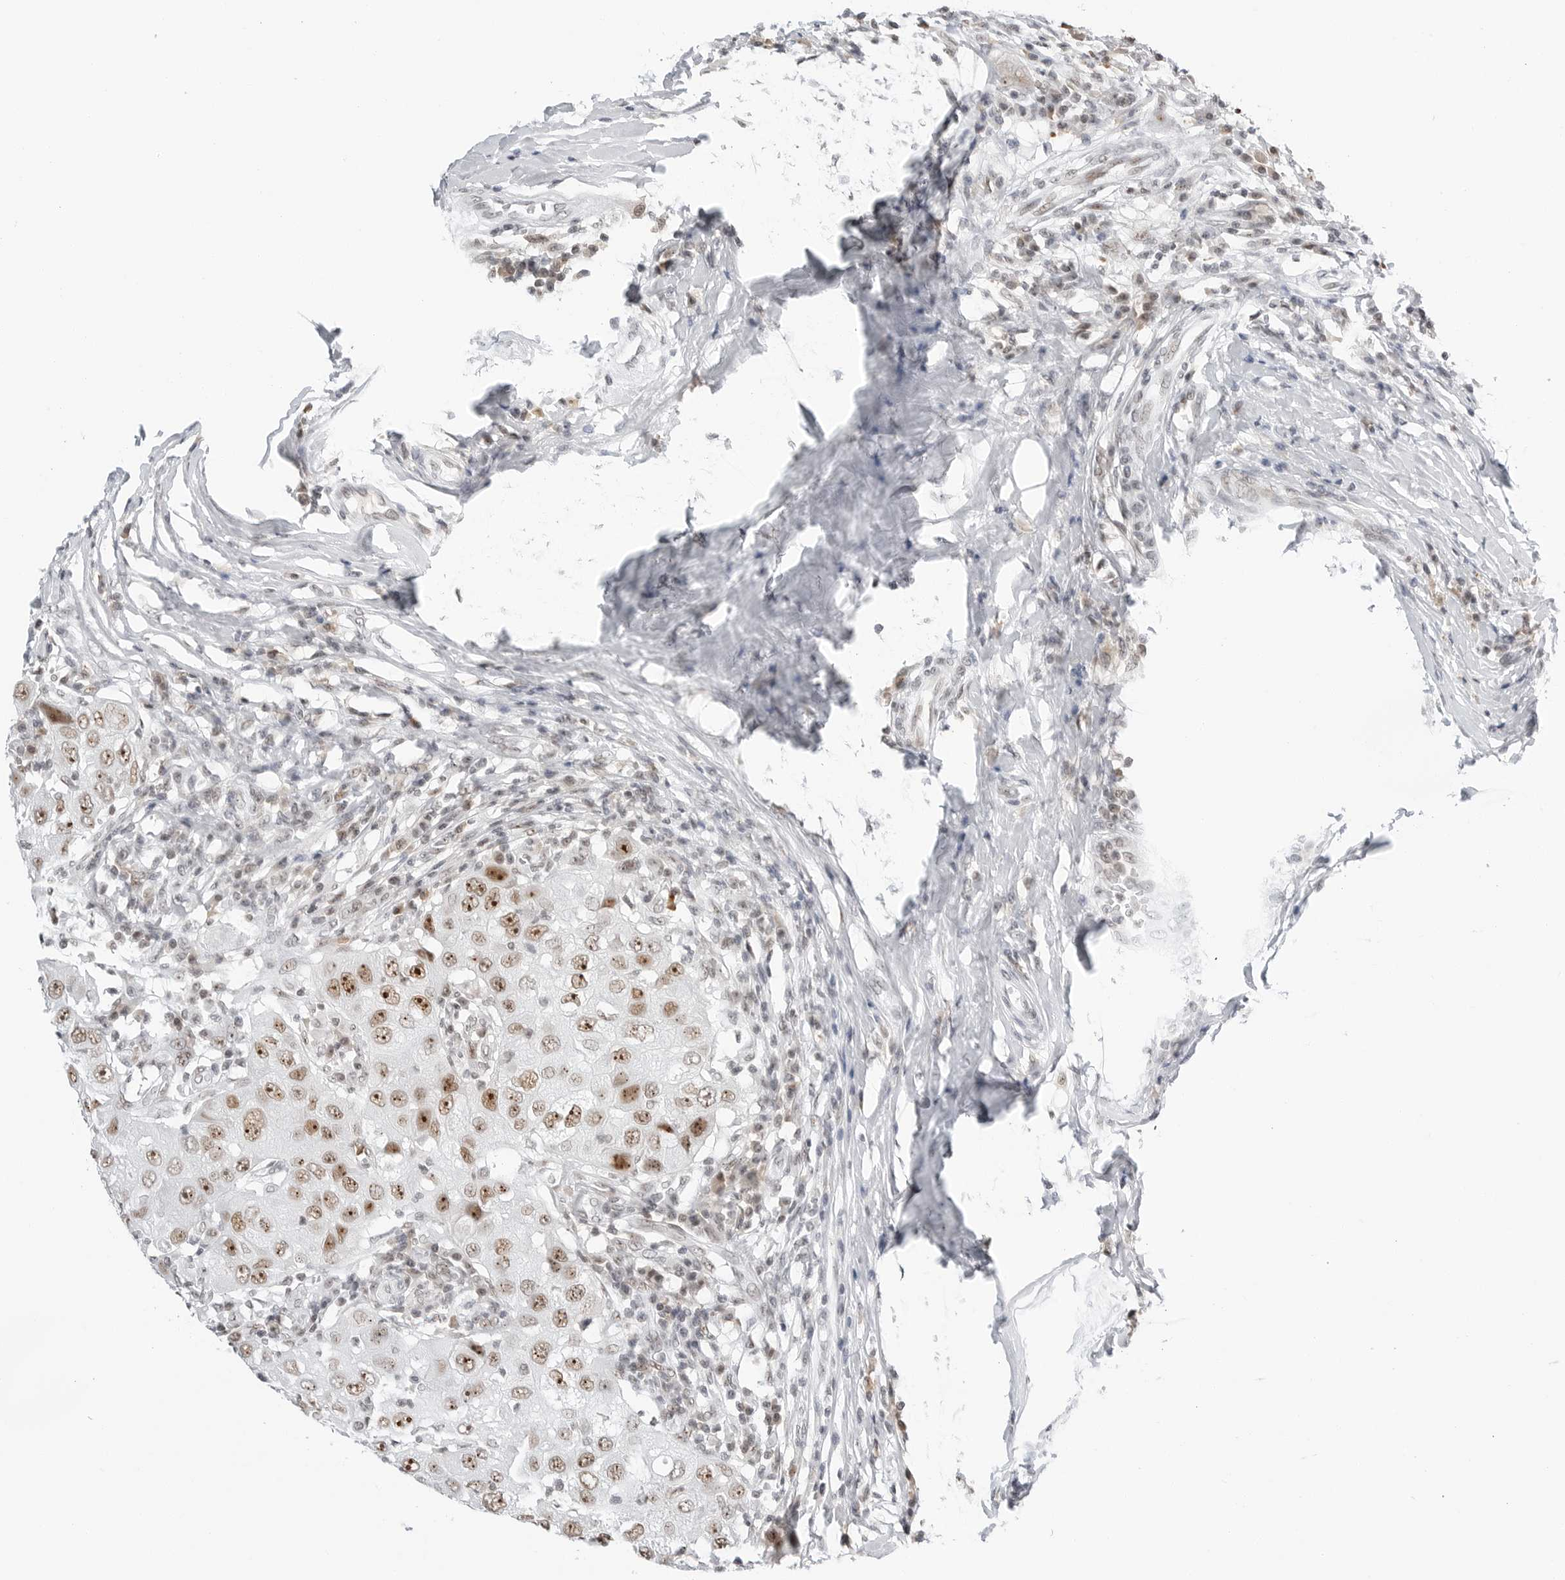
{"staining": {"intensity": "moderate", "quantity": ">75%", "location": "nuclear"}, "tissue": "breast cancer", "cell_type": "Tumor cells", "image_type": "cancer", "snomed": [{"axis": "morphology", "description": "Duct carcinoma"}, {"axis": "topography", "description": "Breast"}], "caption": "Moderate nuclear staining for a protein is present in about >75% of tumor cells of breast invasive ductal carcinoma using immunohistochemistry (IHC).", "gene": "WRAP53", "patient": {"sex": "female", "age": 27}}